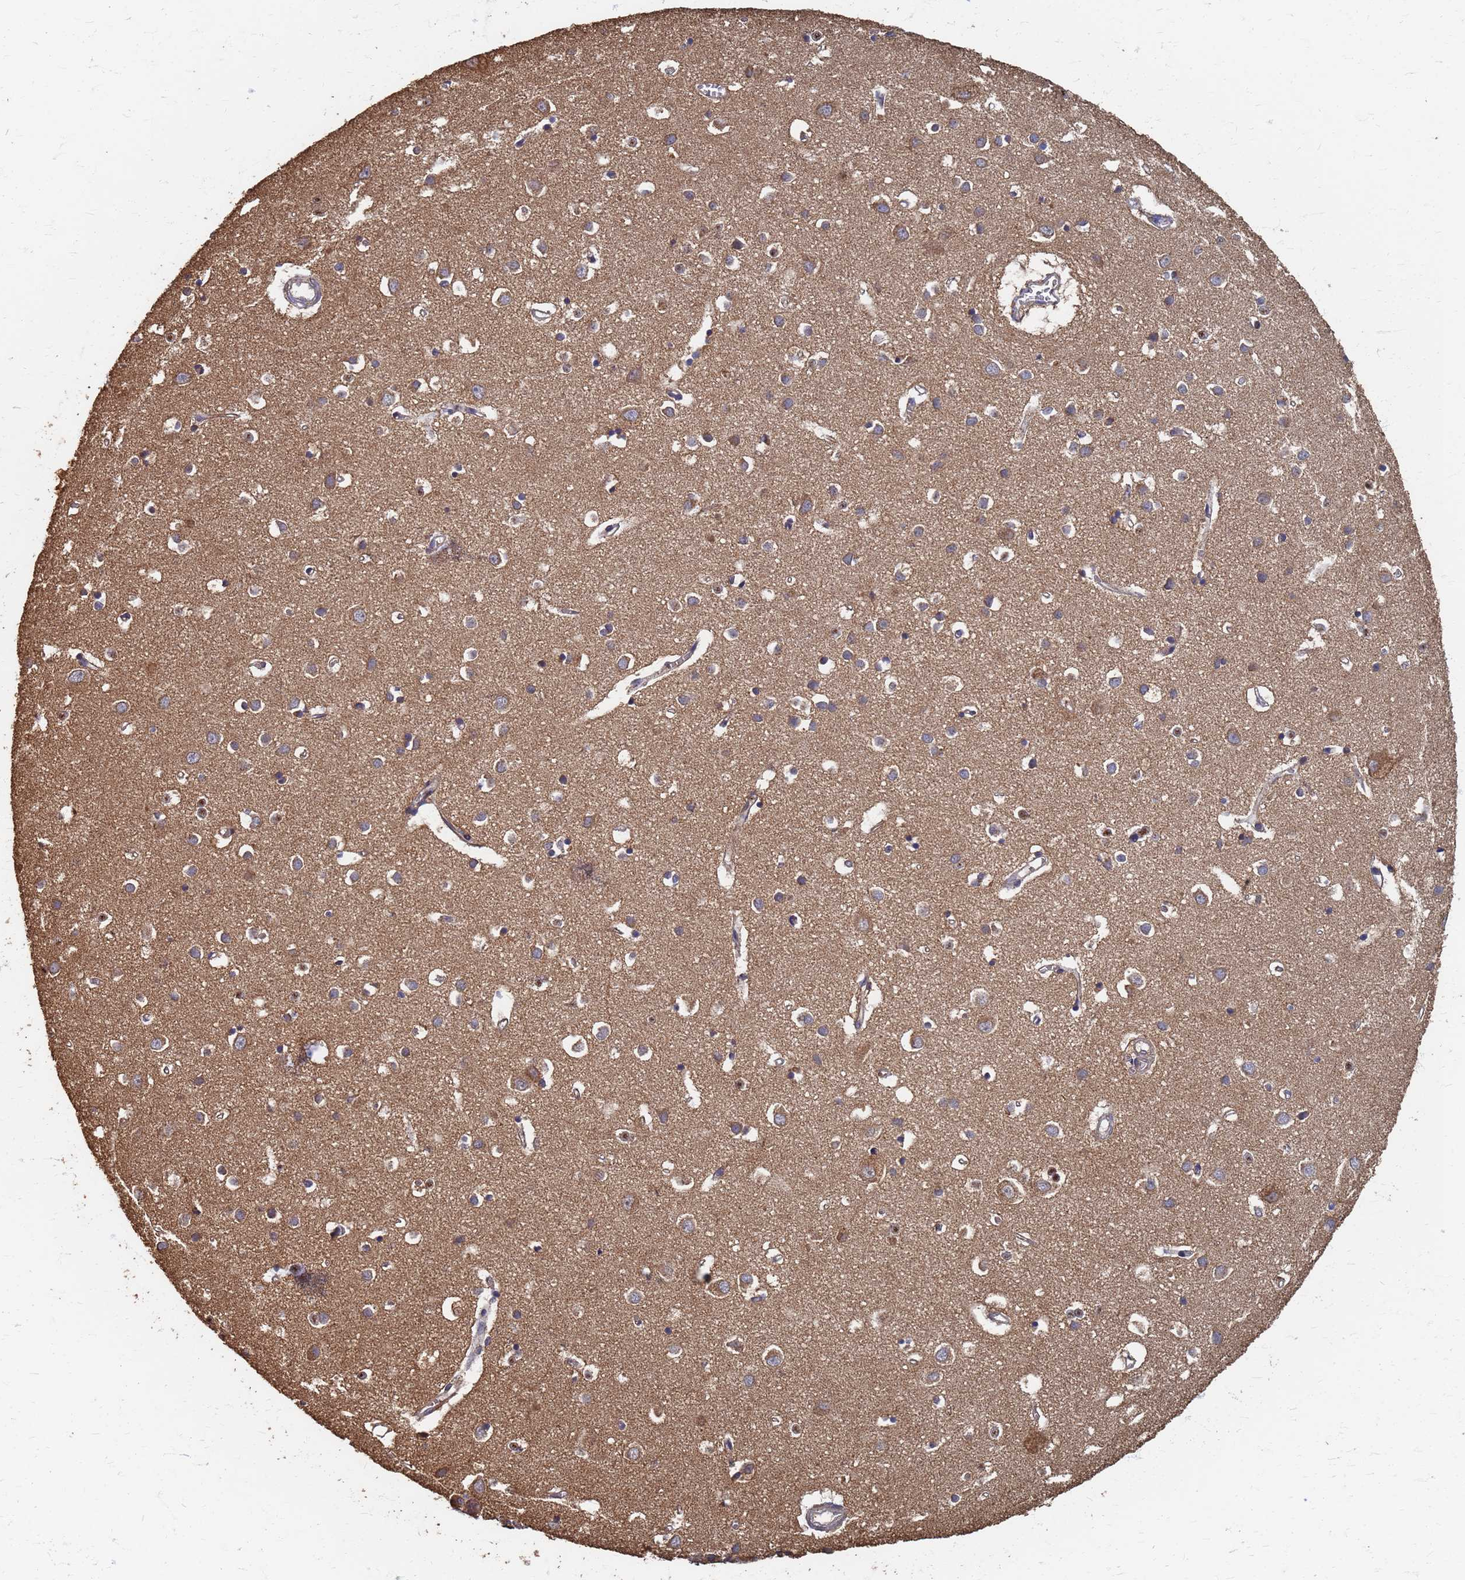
{"staining": {"intensity": "moderate", "quantity": "<25%", "location": "cytoplasmic/membranous"}, "tissue": "cerebral cortex", "cell_type": "Endothelial cells", "image_type": "normal", "snomed": [{"axis": "morphology", "description": "Normal tissue, NOS"}, {"axis": "topography", "description": "Cerebral cortex"}], "caption": "Immunohistochemical staining of unremarkable cerebral cortex exhibits <25% levels of moderate cytoplasmic/membranous protein positivity in about <25% of endothelial cells.", "gene": "DPH5", "patient": {"sex": "female", "age": 64}}